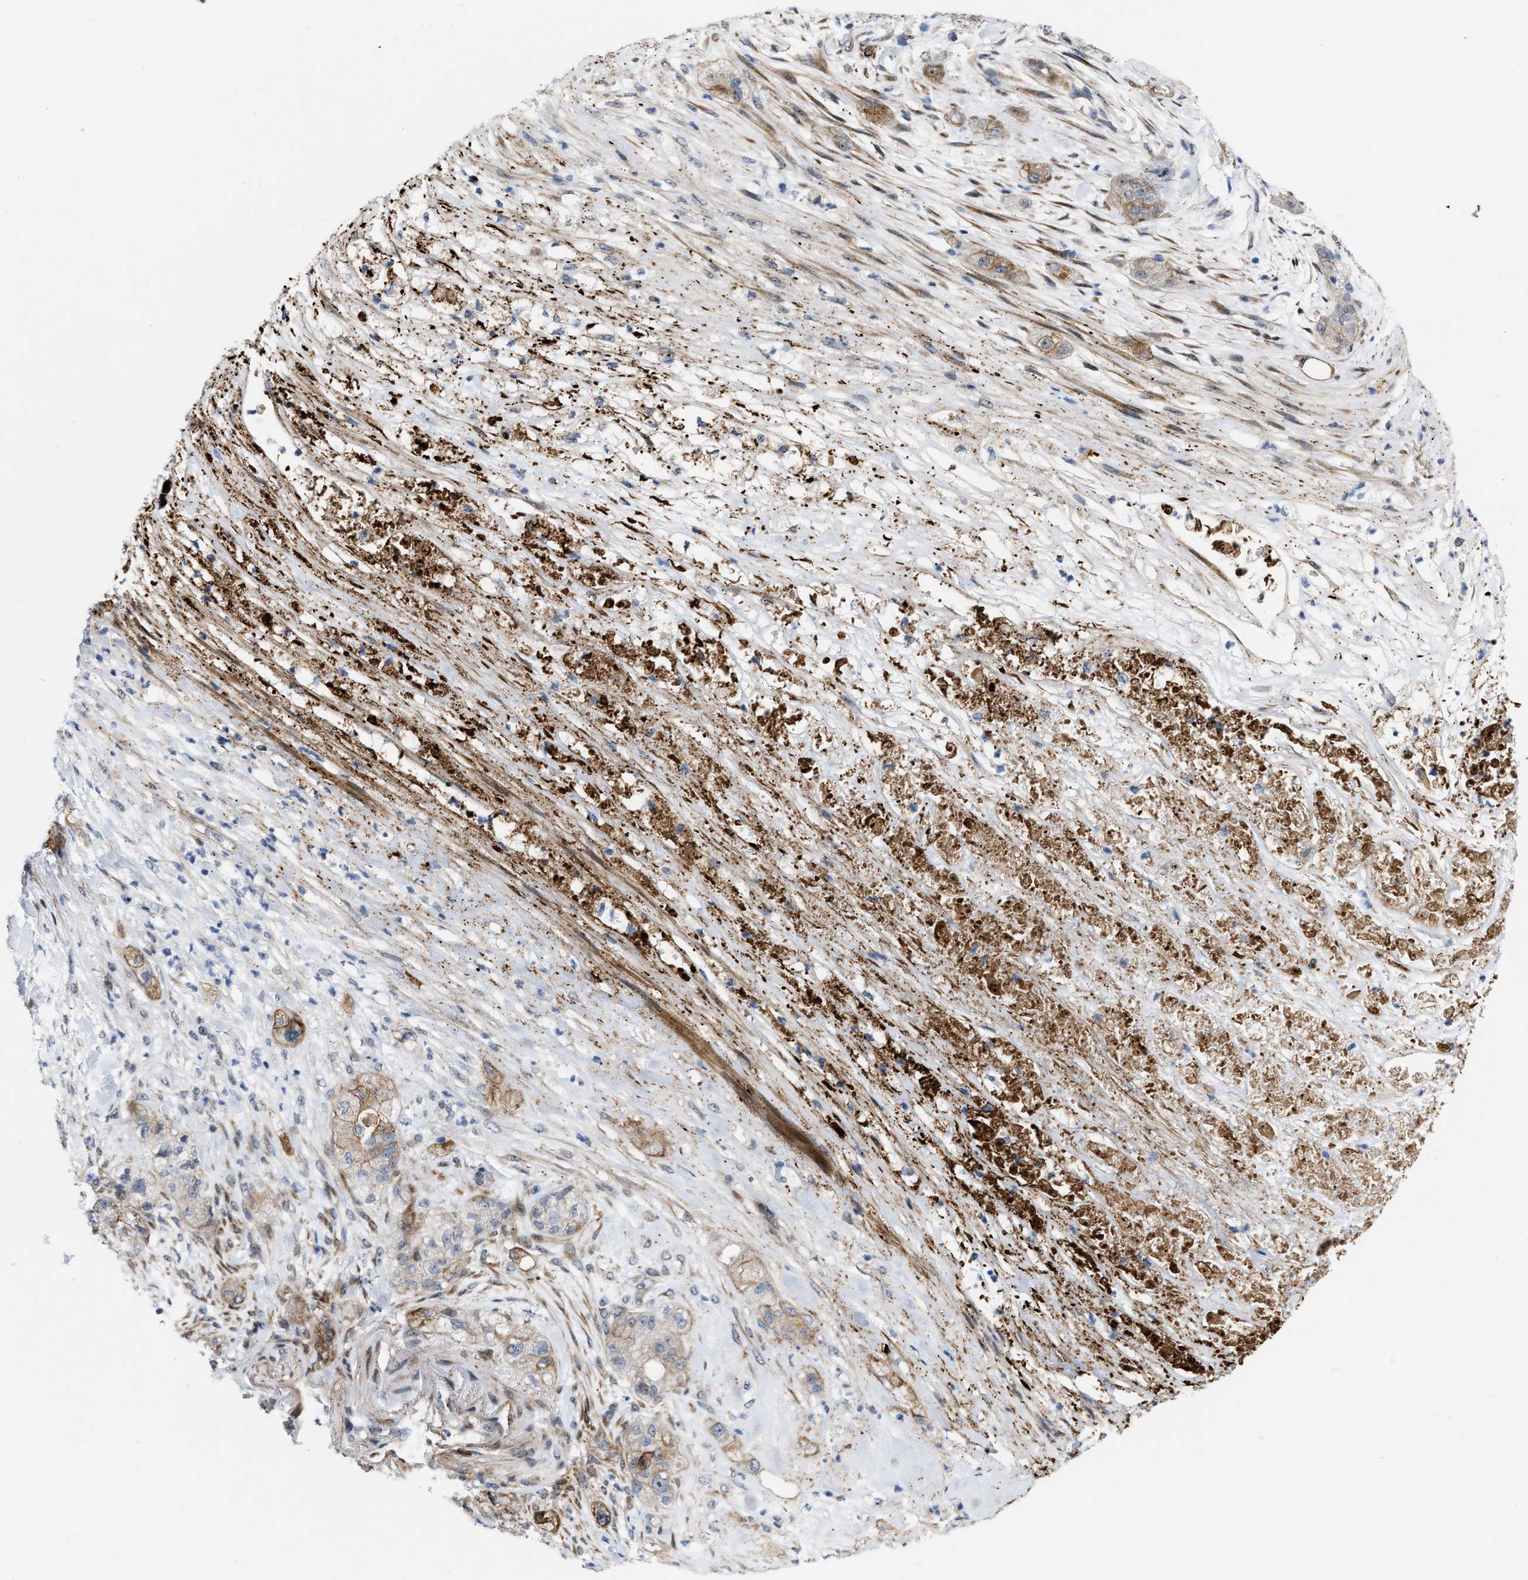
{"staining": {"intensity": "moderate", "quantity": ">75%", "location": "cytoplasmic/membranous,nuclear"}, "tissue": "pancreatic cancer", "cell_type": "Tumor cells", "image_type": "cancer", "snomed": [{"axis": "morphology", "description": "Adenocarcinoma, NOS"}, {"axis": "topography", "description": "Pancreas"}], "caption": "About >75% of tumor cells in human pancreatic cancer reveal moderate cytoplasmic/membranous and nuclear protein expression as visualized by brown immunohistochemical staining.", "gene": "POLR1F", "patient": {"sex": "female", "age": 78}}